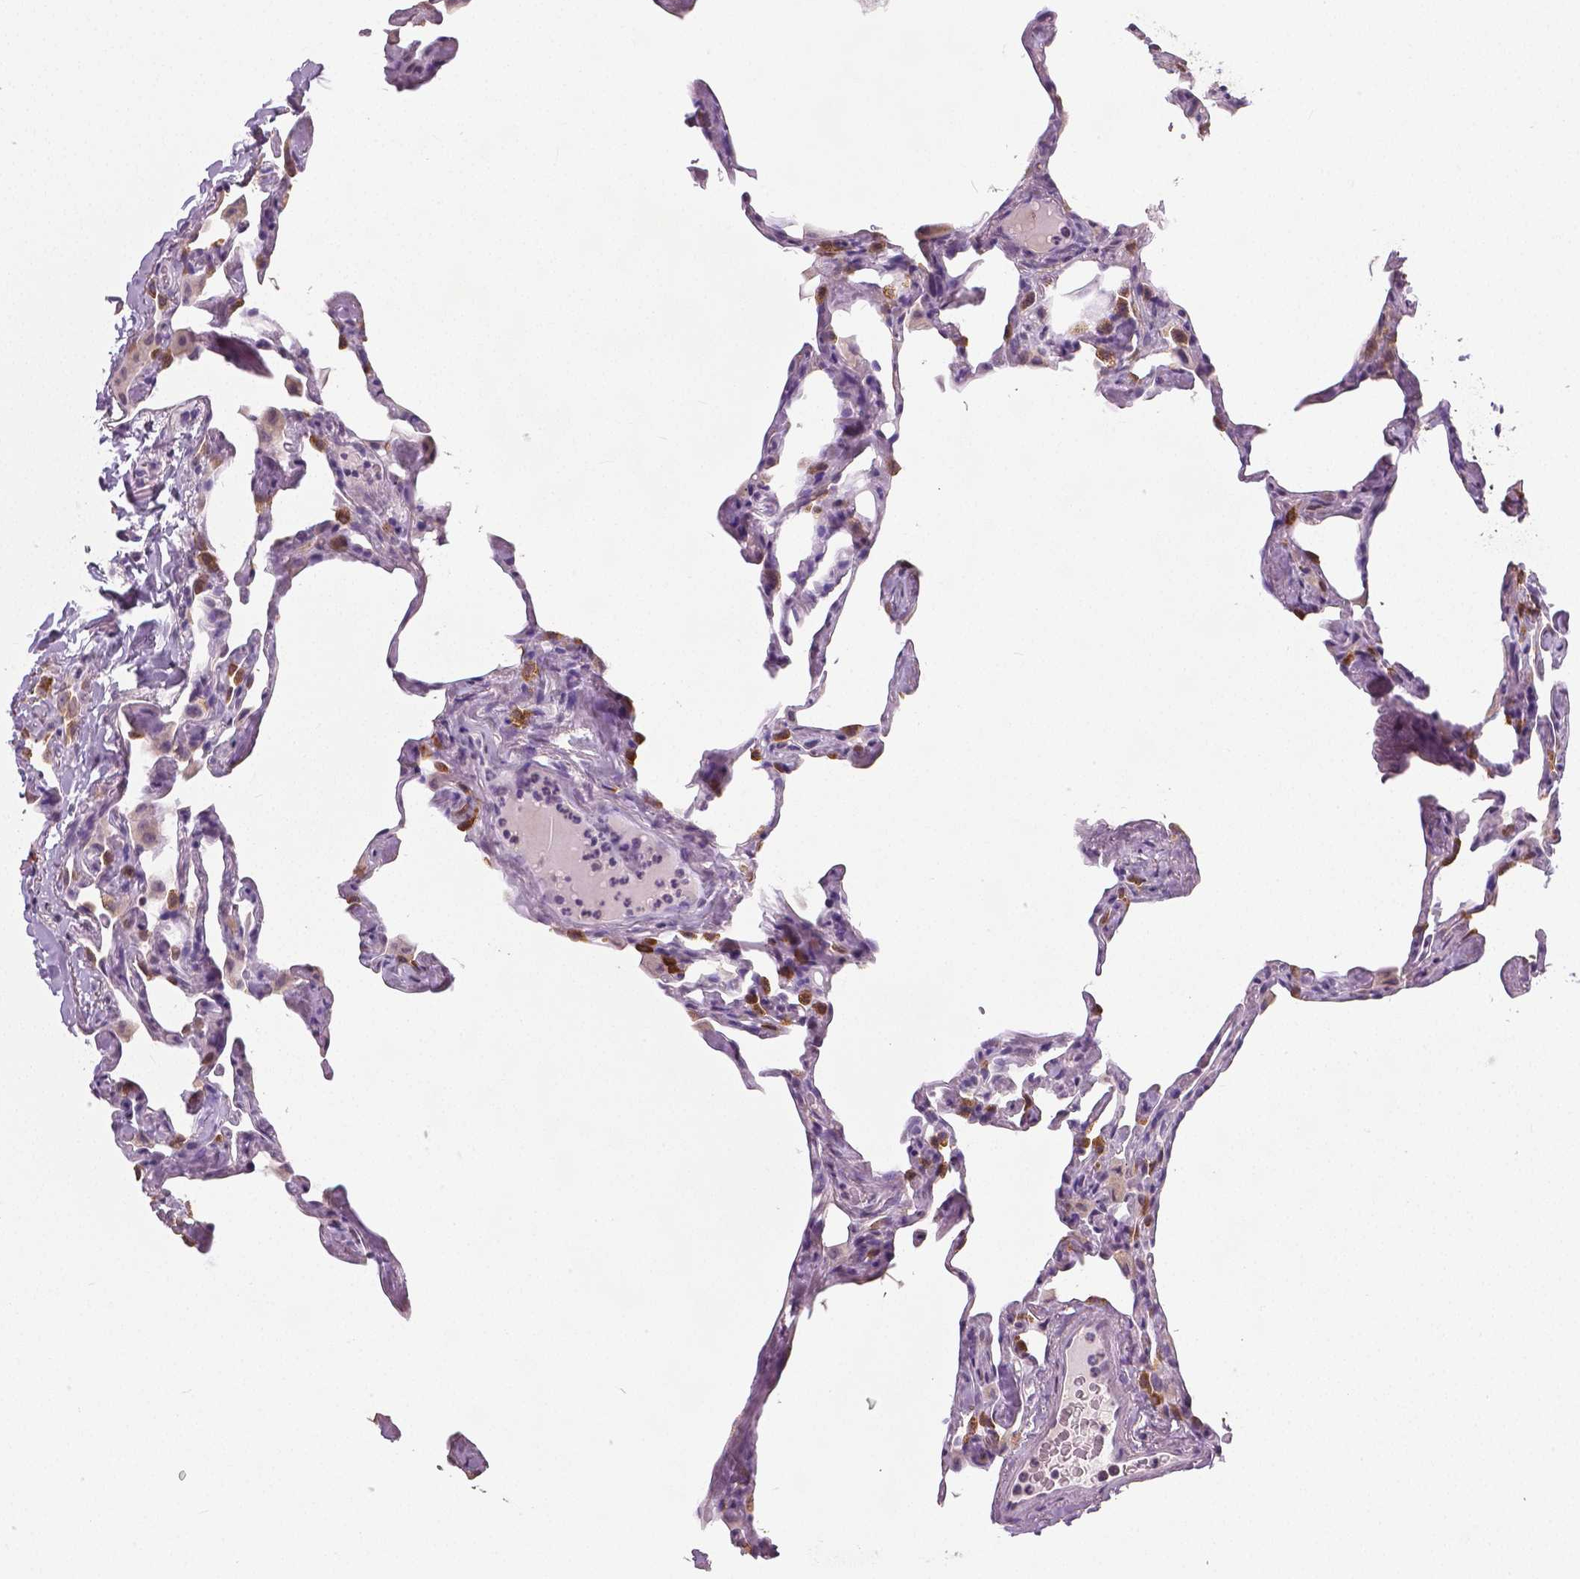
{"staining": {"intensity": "negative", "quantity": "none", "location": "none"}, "tissue": "lung", "cell_type": "Alveolar cells", "image_type": "normal", "snomed": [{"axis": "morphology", "description": "Normal tissue, NOS"}, {"axis": "topography", "description": "Lung"}], "caption": "High power microscopy photomicrograph of an immunohistochemistry (IHC) image of benign lung, revealing no significant staining in alveolar cells. (Stains: DAB (3,3'-diaminobenzidine) immunohistochemistry (IHC) with hematoxylin counter stain, Microscopy: brightfield microscopy at high magnification).", "gene": "NECAB1", "patient": {"sex": "male", "age": 65}}